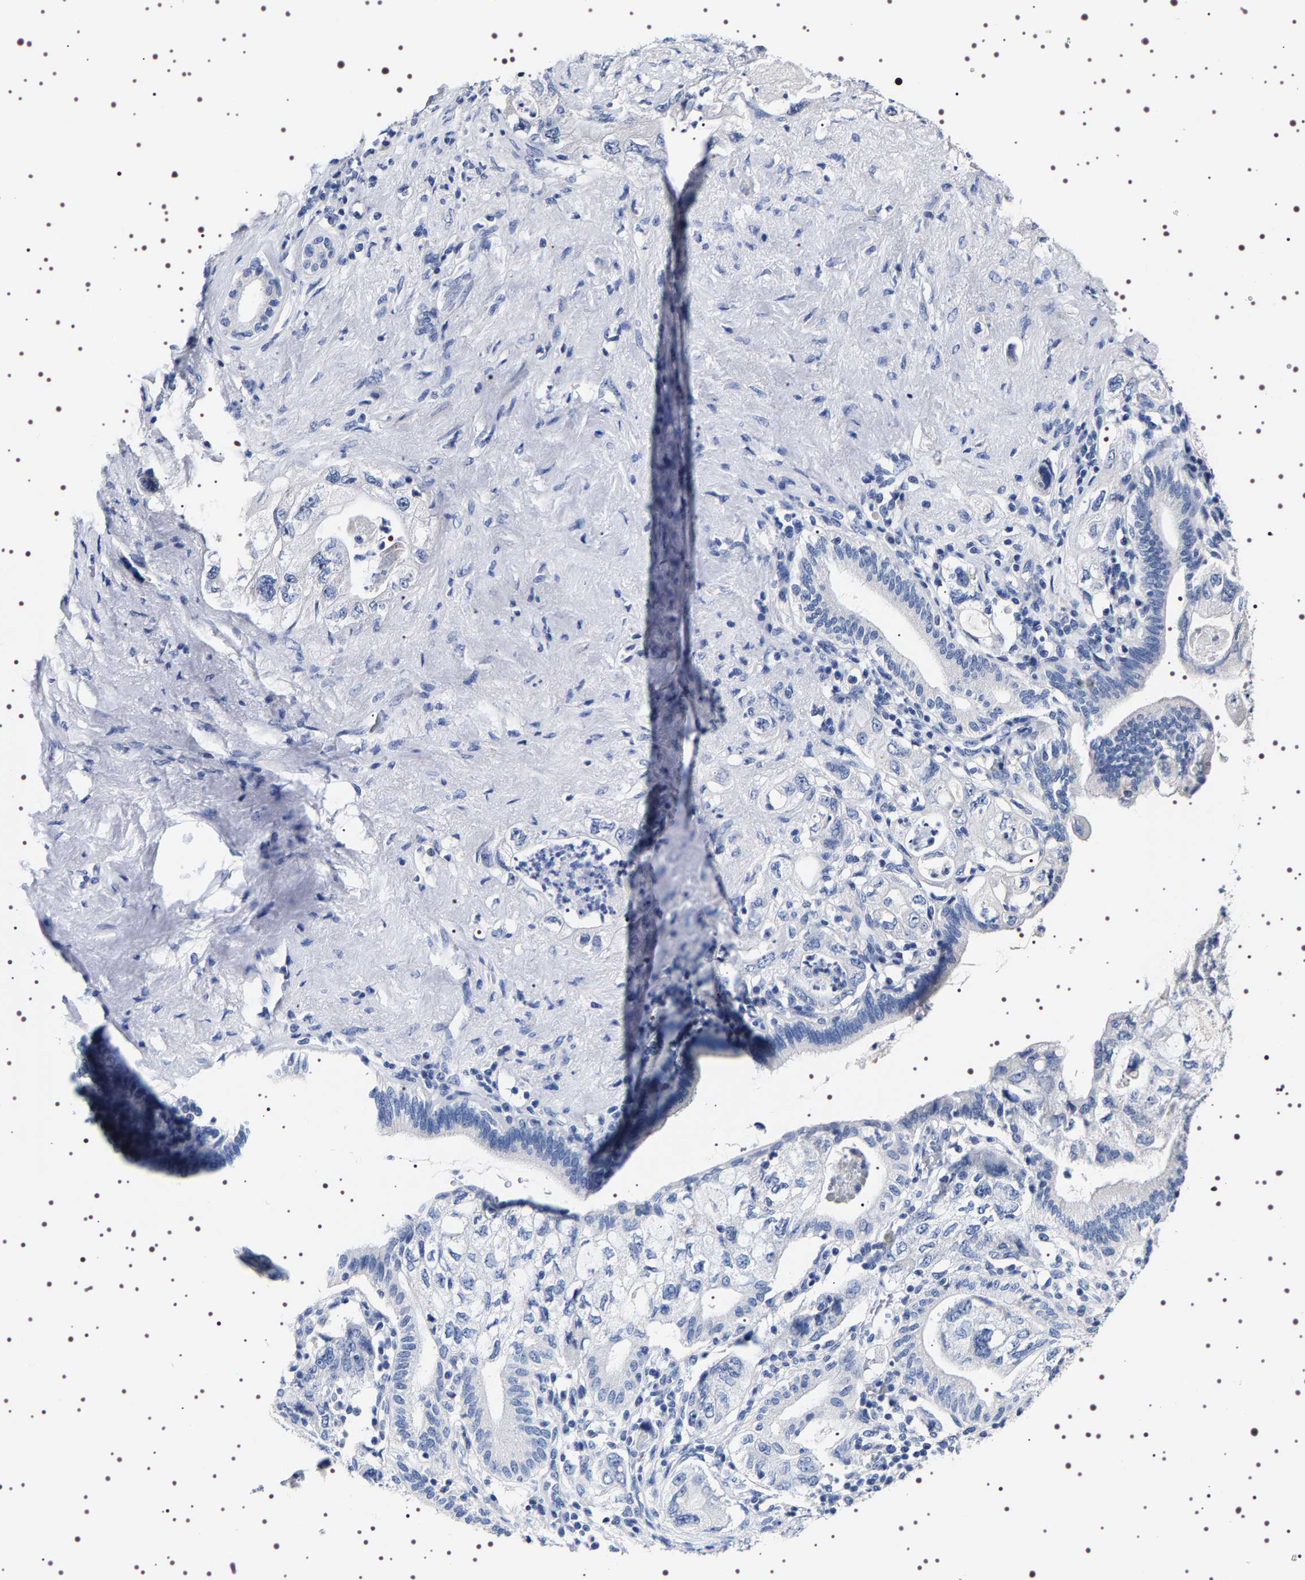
{"staining": {"intensity": "negative", "quantity": "none", "location": "none"}, "tissue": "pancreatic cancer", "cell_type": "Tumor cells", "image_type": "cancer", "snomed": [{"axis": "morphology", "description": "Adenocarcinoma, NOS"}, {"axis": "topography", "description": "Pancreas"}], "caption": "A high-resolution micrograph shows immunohistochemistry staining of pancreatic adenocarcinoma, which shows no significant staining in tumor cells. Brightfield microscopy of immunohistochemistry (IHC) stained with DAB (brown) and hematoxylin (blue), captured at high magnification.", "gene": "UBQLN3", "patient": {"sex": "female", "age": 73}}